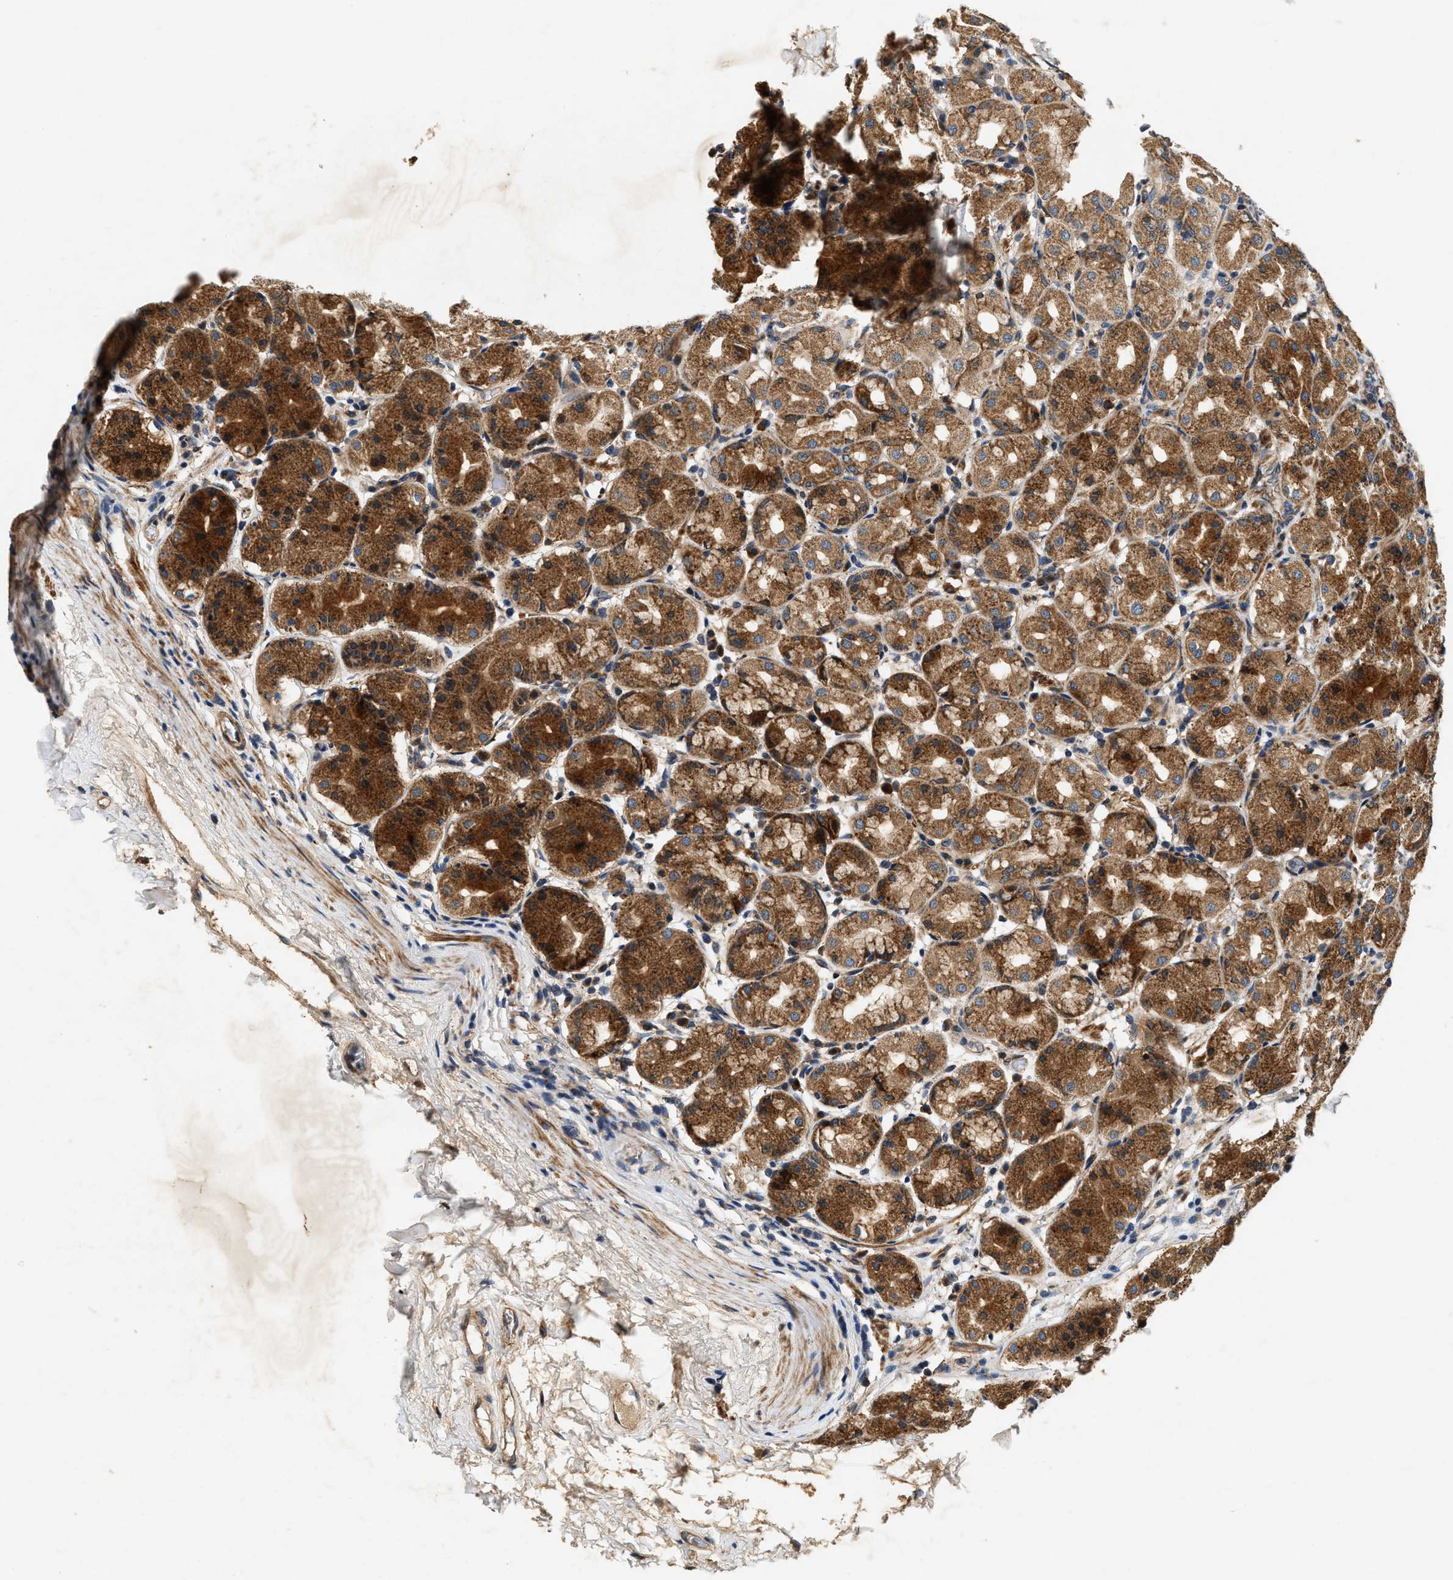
{"staining": {"intensity": "moderate", "quantity": ">75%", "location": "cytoplasmic/membranous"}, "tissue": "stomach", "cell_type": "Glandular cells", "image_type": "normal", "snomed": [{"axis": "morphology", "description": "Normal tissue, NOS"}, {"axis": "topography", "description": "Stomach"}, {"axis": "topography", "description": "Stomach, lower"}], "caption": "A high-resolution micrograph shows IHC staining of normal stomach, which exhibits moderate cytoplasmic/membranous staining in approximately >75% of glandular cells.", "gene": "DUSP10", "patient": {"sex": "female", "age": 56}}